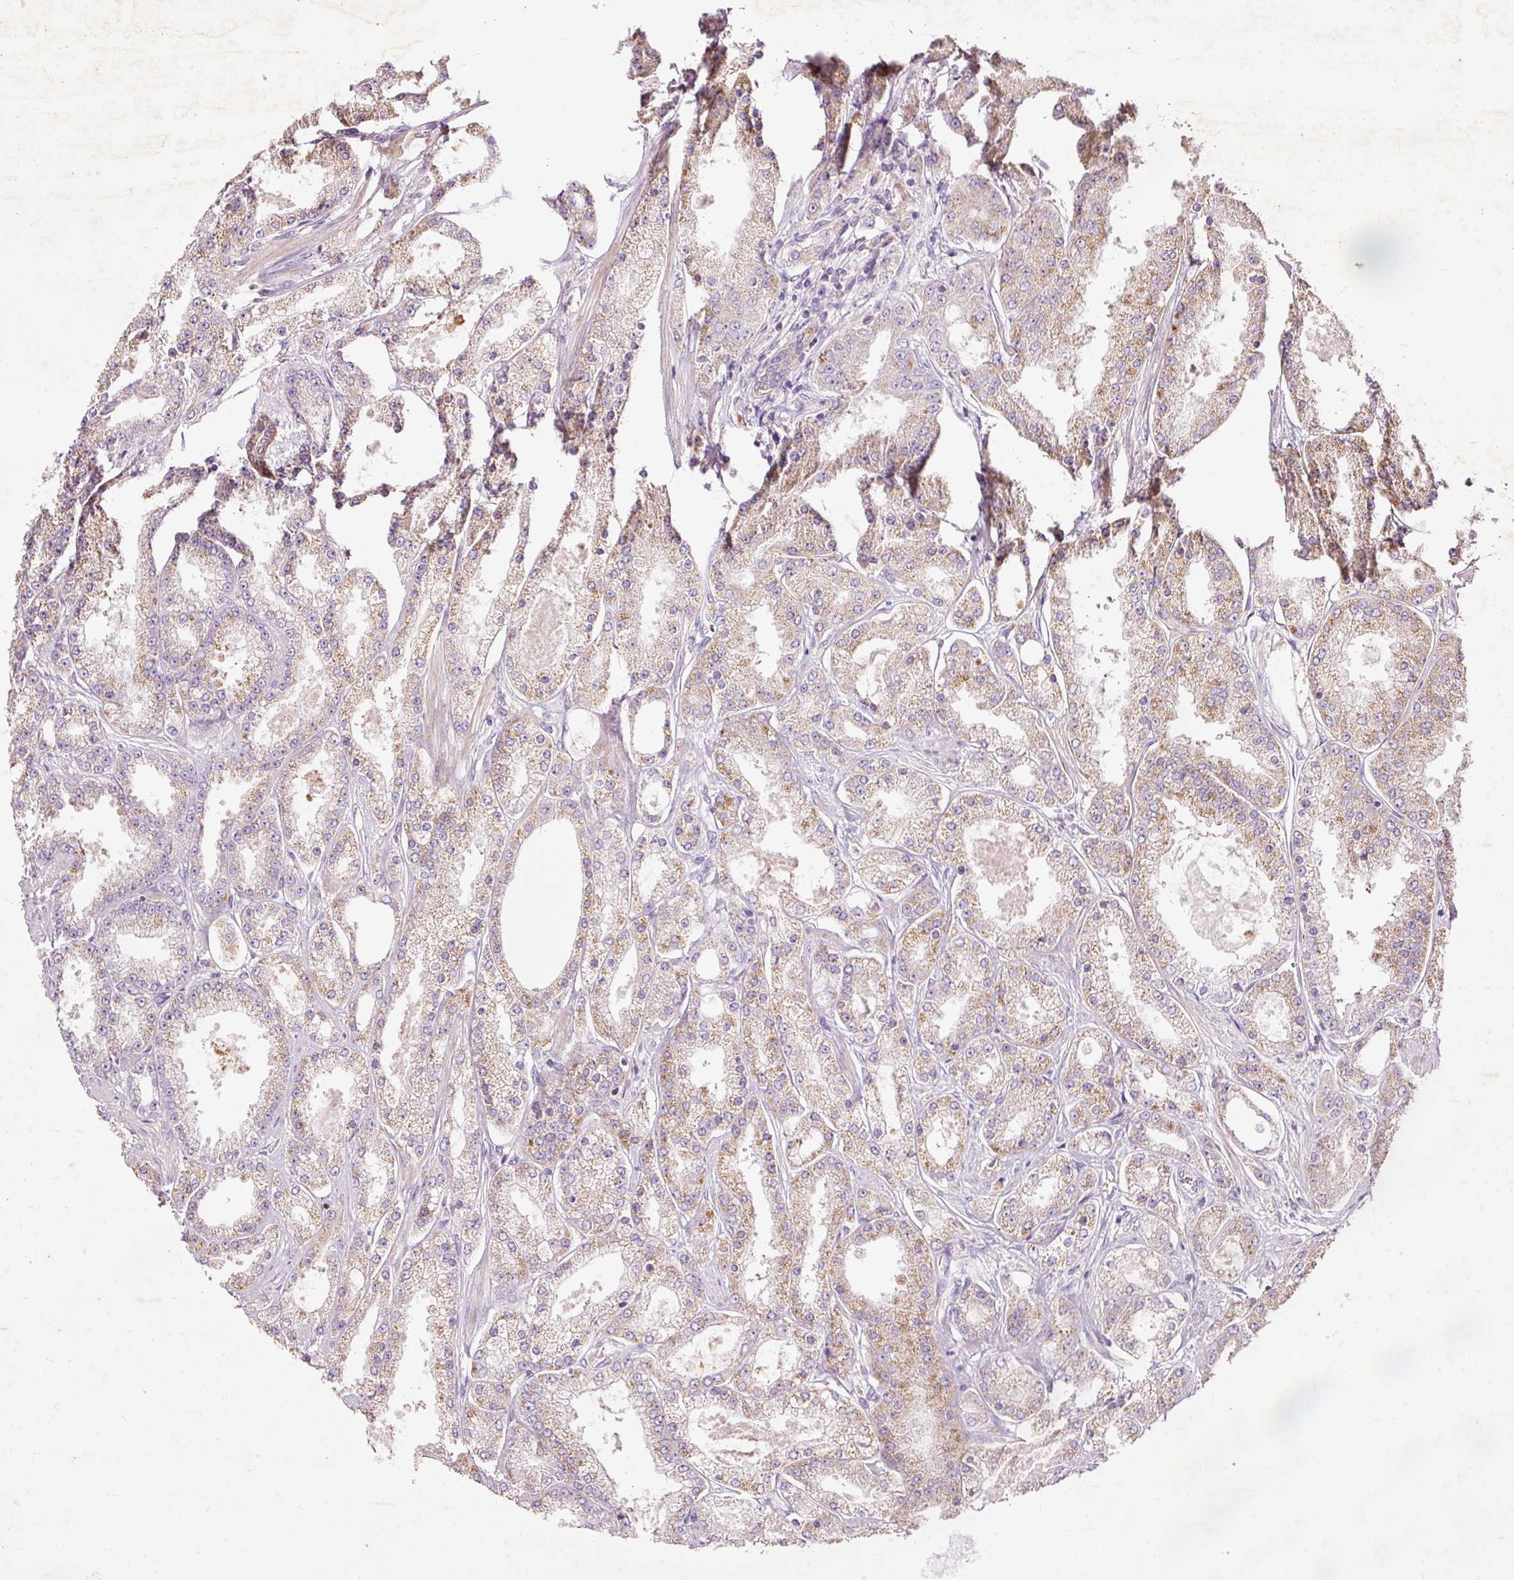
{"staining": {"intensity": "weak", "quantity": ">75%", "location": "cytoplasmic/membranous"}, "tissue": "prostate cancer", "cell_type": "Tumor cells", "image_type": "cancer", "snomed": [{"axis": "morphology", "description": "Adenocarcinoma, High grade"}, {"axis": "topography", "description": "Prostate"}], "caption": "Immunohistochemical staining of adenocarcinoma (high-grade) (prostate) exhibits weak cytoplasmic/membranous protein positivity in about >75% of tumor cells.", "gene": "PRDX5", "patient": {"sex": "male", "age": 69}}